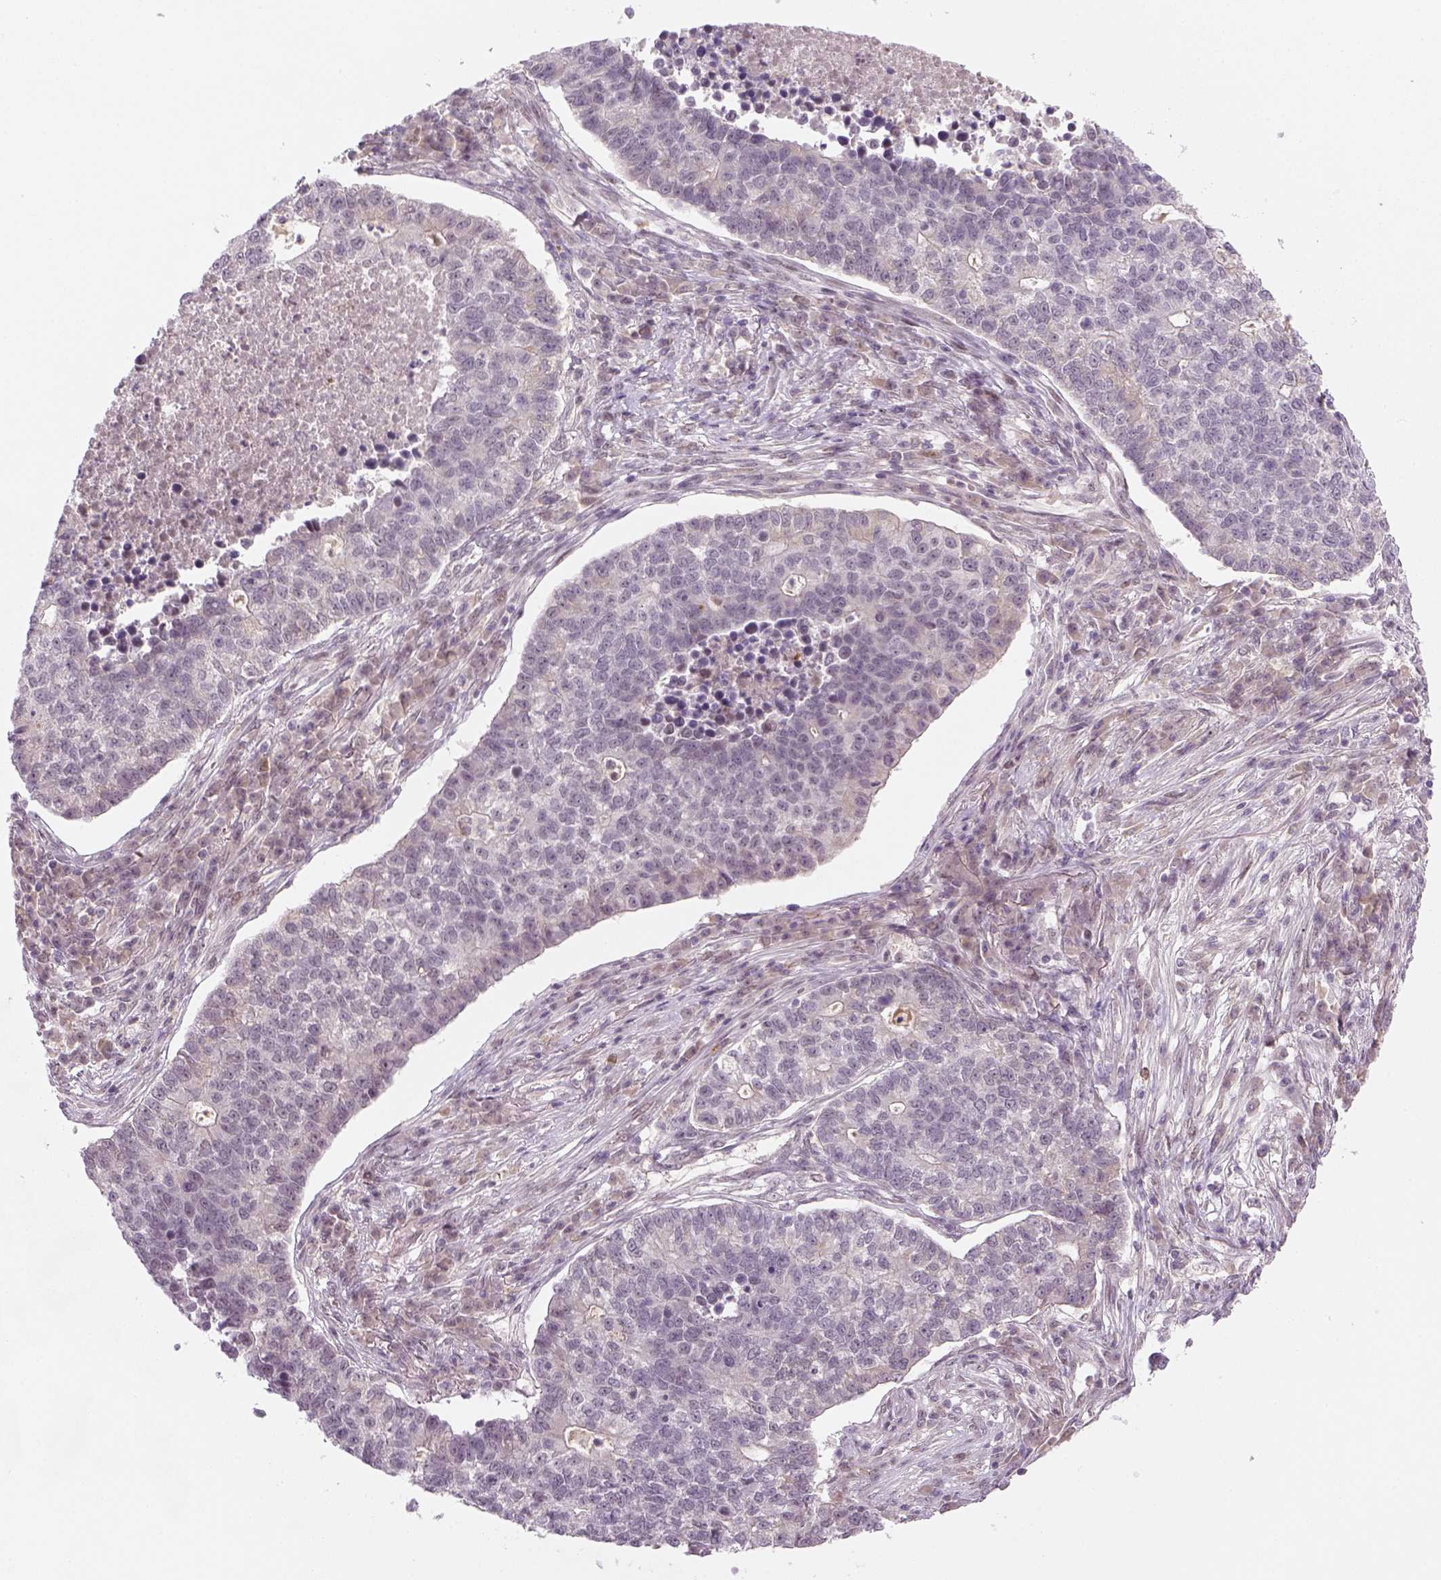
{"staining": {"intensity": "negative", "quantity": "none", "location": "none"}, "tissue": "lung cancer", "cell_type": "Tumor cells", "image_type": "cancer", "snomed": [{"axis": "morphology", "description": "Adenocarcinoma, NOS"}, {"axis": "topography", "description": "Lung"}], "caption": "Tumor cells are negative for protein expression in human adenocarcinoma (lung). The staining was performed using DAB to visualize the protein expression in brown, while the nuclei were stained in blue with hematoxylin (Magnification: 20x).", "gene": "MAGEB3", "patient": {"sex": "male", "age": 57}}